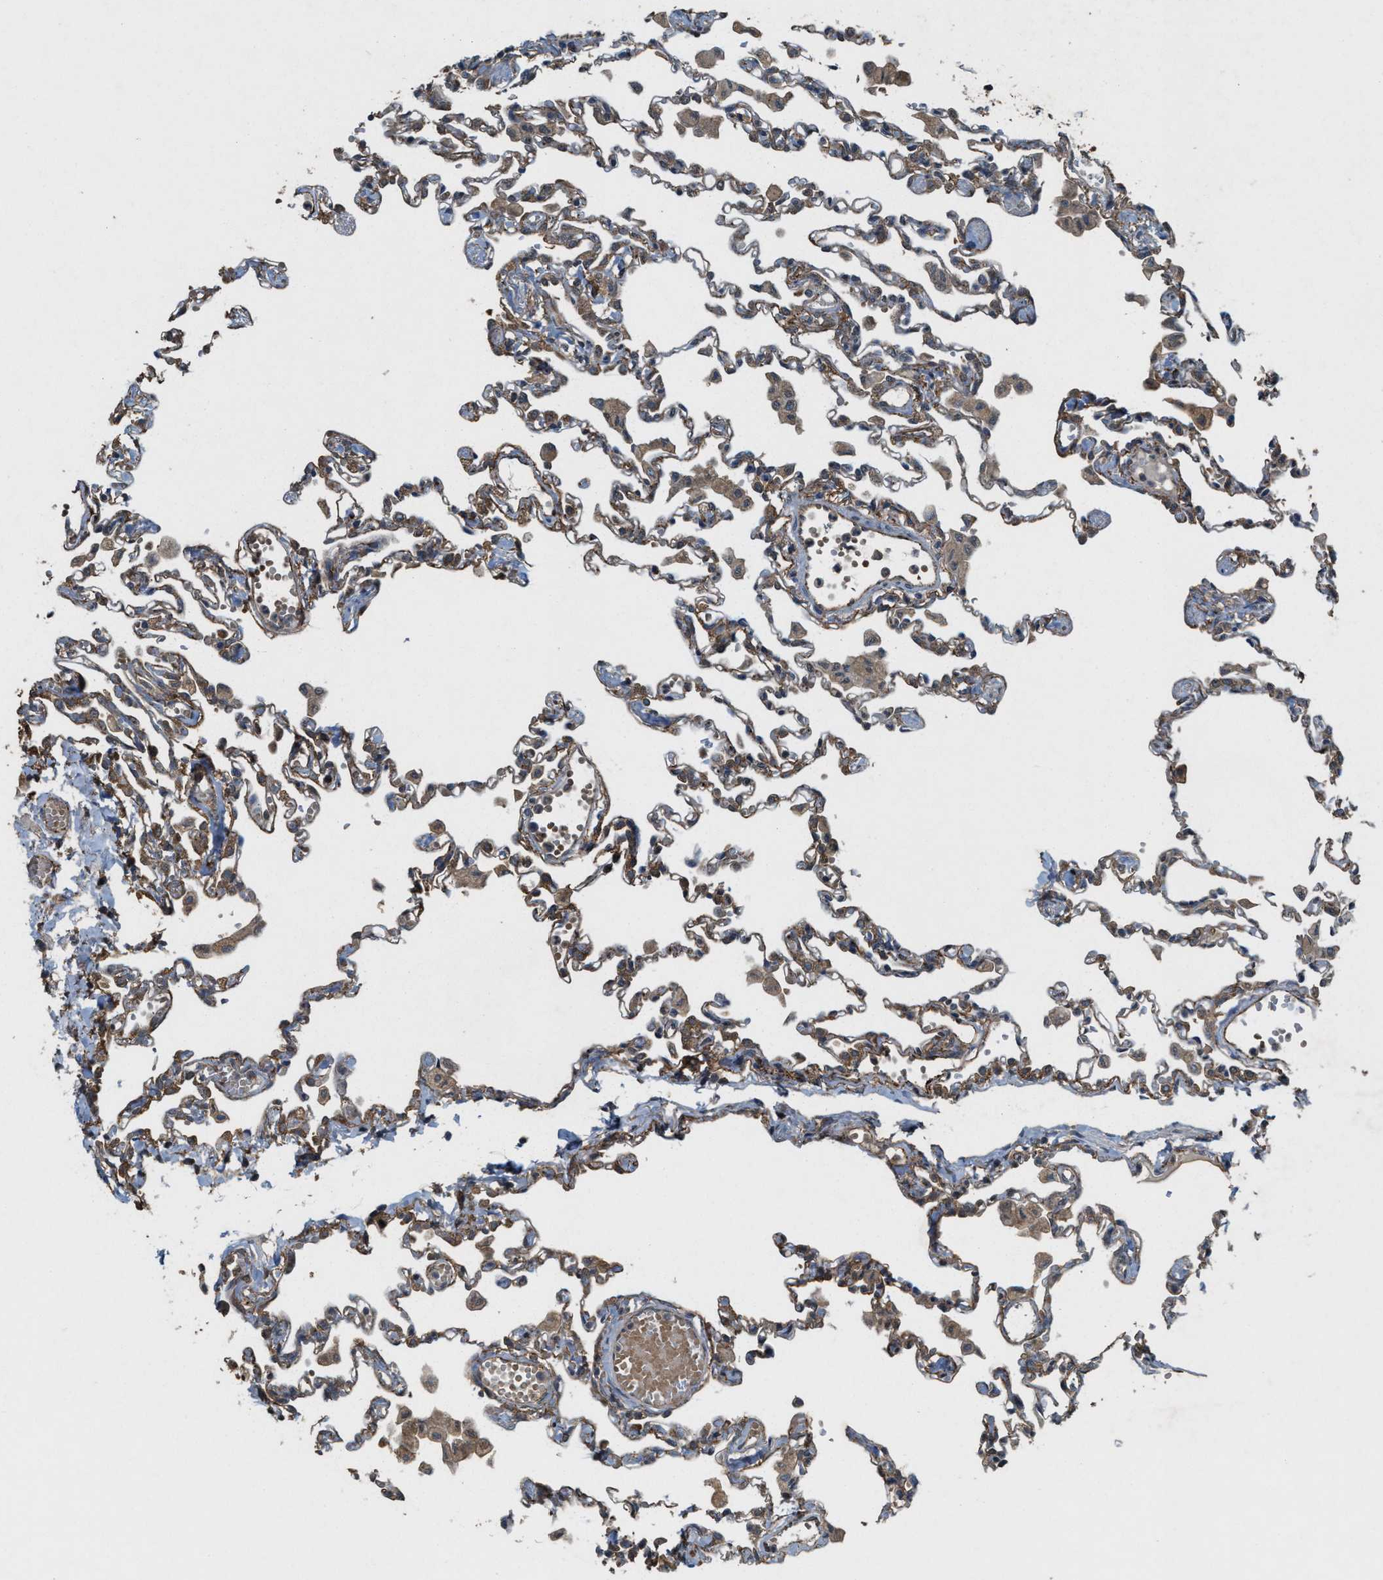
{"staining": {"intensity": "moderate", "quantity": ">75%", "location": "cytoplasmic/membranous"}, "tissue": "lung", "cell_type": "Alveolar cells", "image_type": "normal", "snomed": [{"axis": "morphology", "description": "Normal tissue, NOS"}, {"axis": "topography", "description": "Bronchus"}, {"axis": "topography", "description": "Lung"}], "caption": "Approximately >75% of alveolar cells in normal human lung display moderate cytoplasmic/membranous protein expression as visualized by brown immunohistochemical staining.", "gene": "ARHGEF5", "patient": {"sex": "female", "age": 49}}